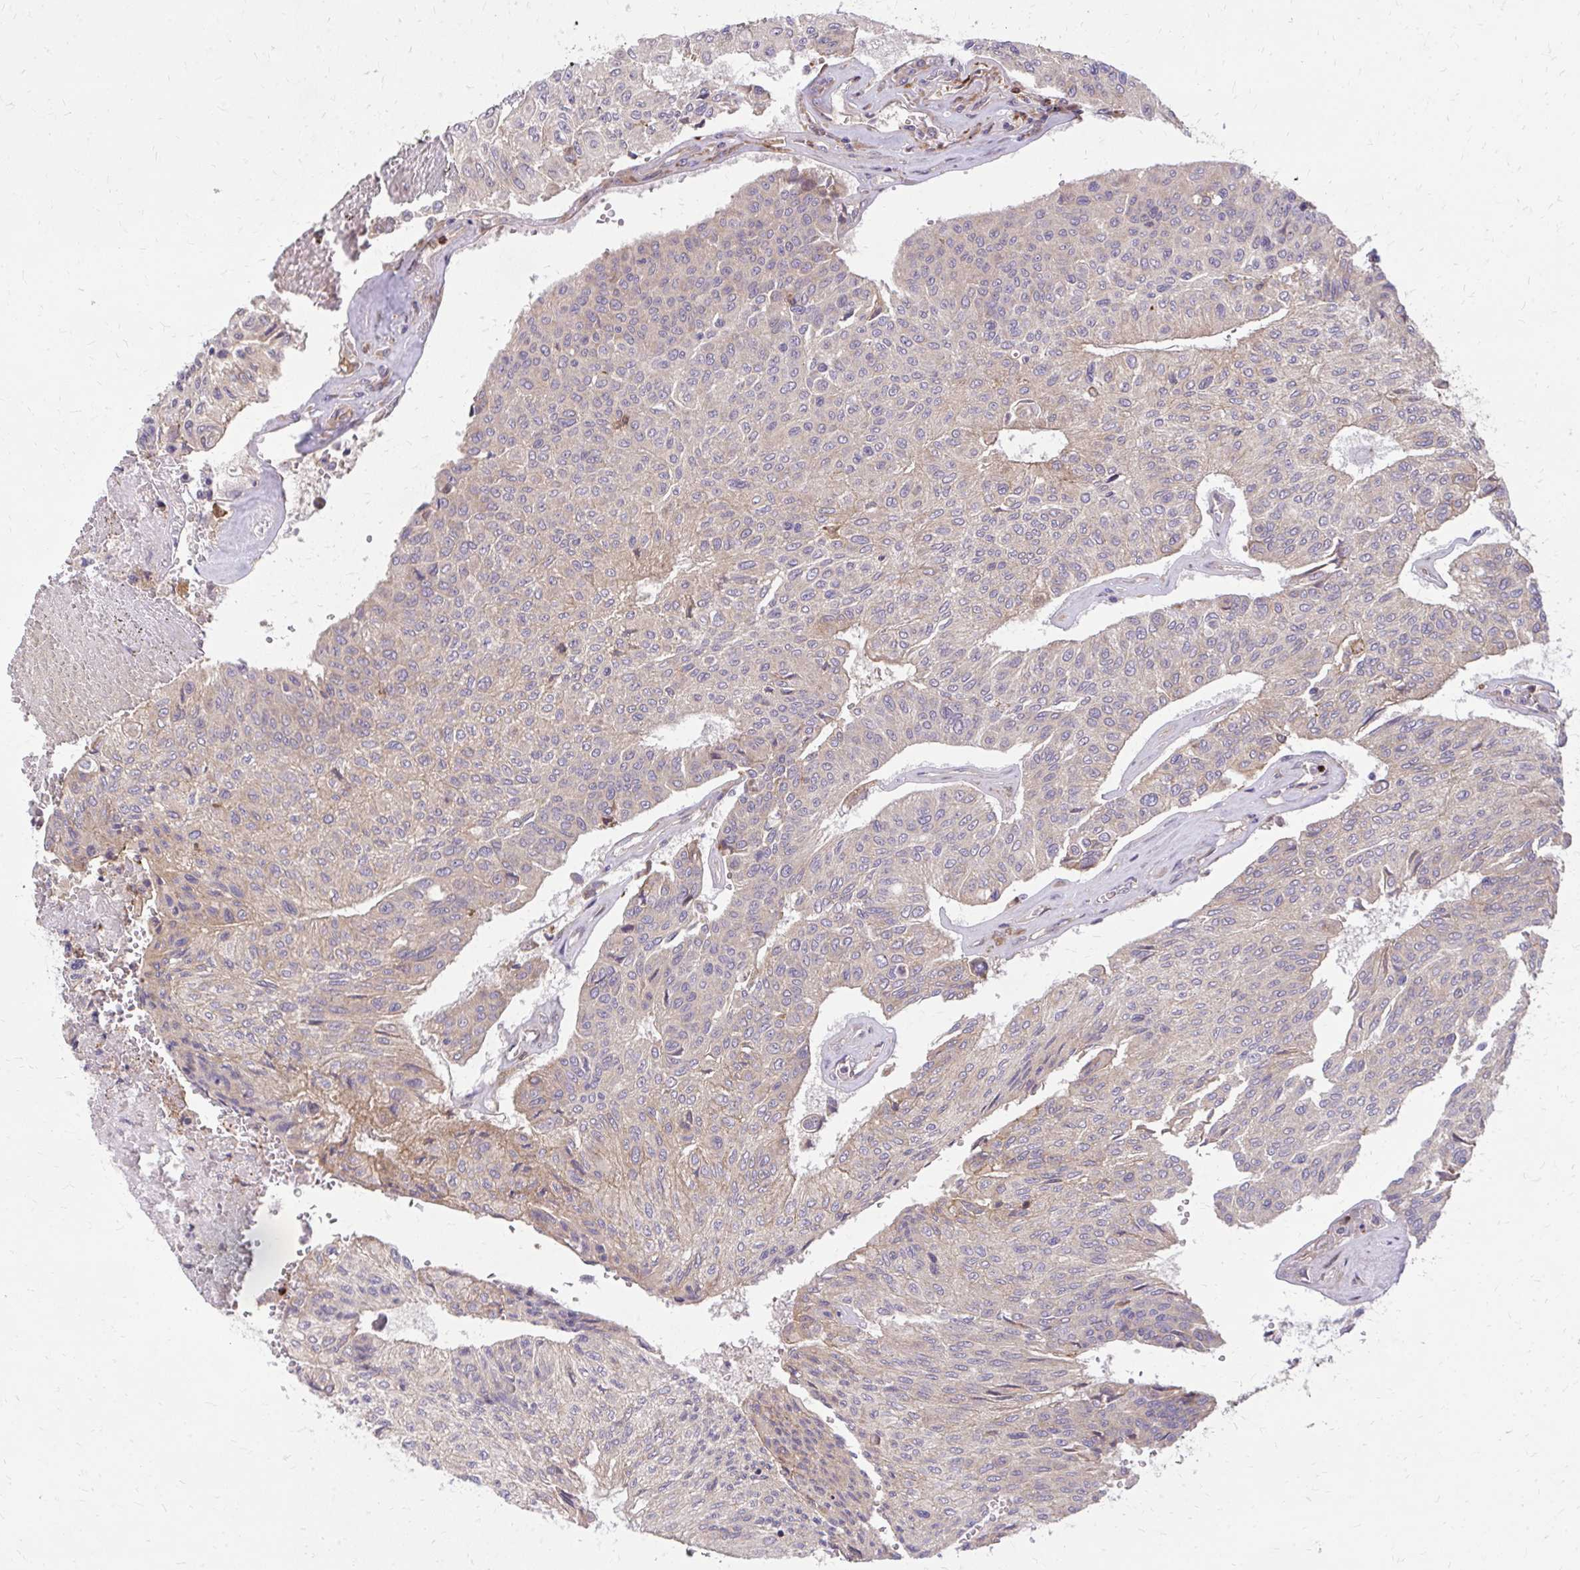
{"staining": {"intensity": "weak", "quantity": "25%-75%", "location": "cytoplasmic/membranous"}, "tissue": "urothelial cancer", "cell_type": "Tumor cells", "image_type": "cancer", "snomed": [{"axis": "morphology", "description": "Urothelial carcinoma, High grade"}, {"axis": "topography", "description": "Urinary bladder"}], "caption": "Weak cytoplasmic/membranous staining for a protein is seen in about 25%-75% of tumor cells of high-grade urothelial carcinoma using IHC.", "gene": "OXNAD1", "patient": {"sex": "male", "age": 66}}